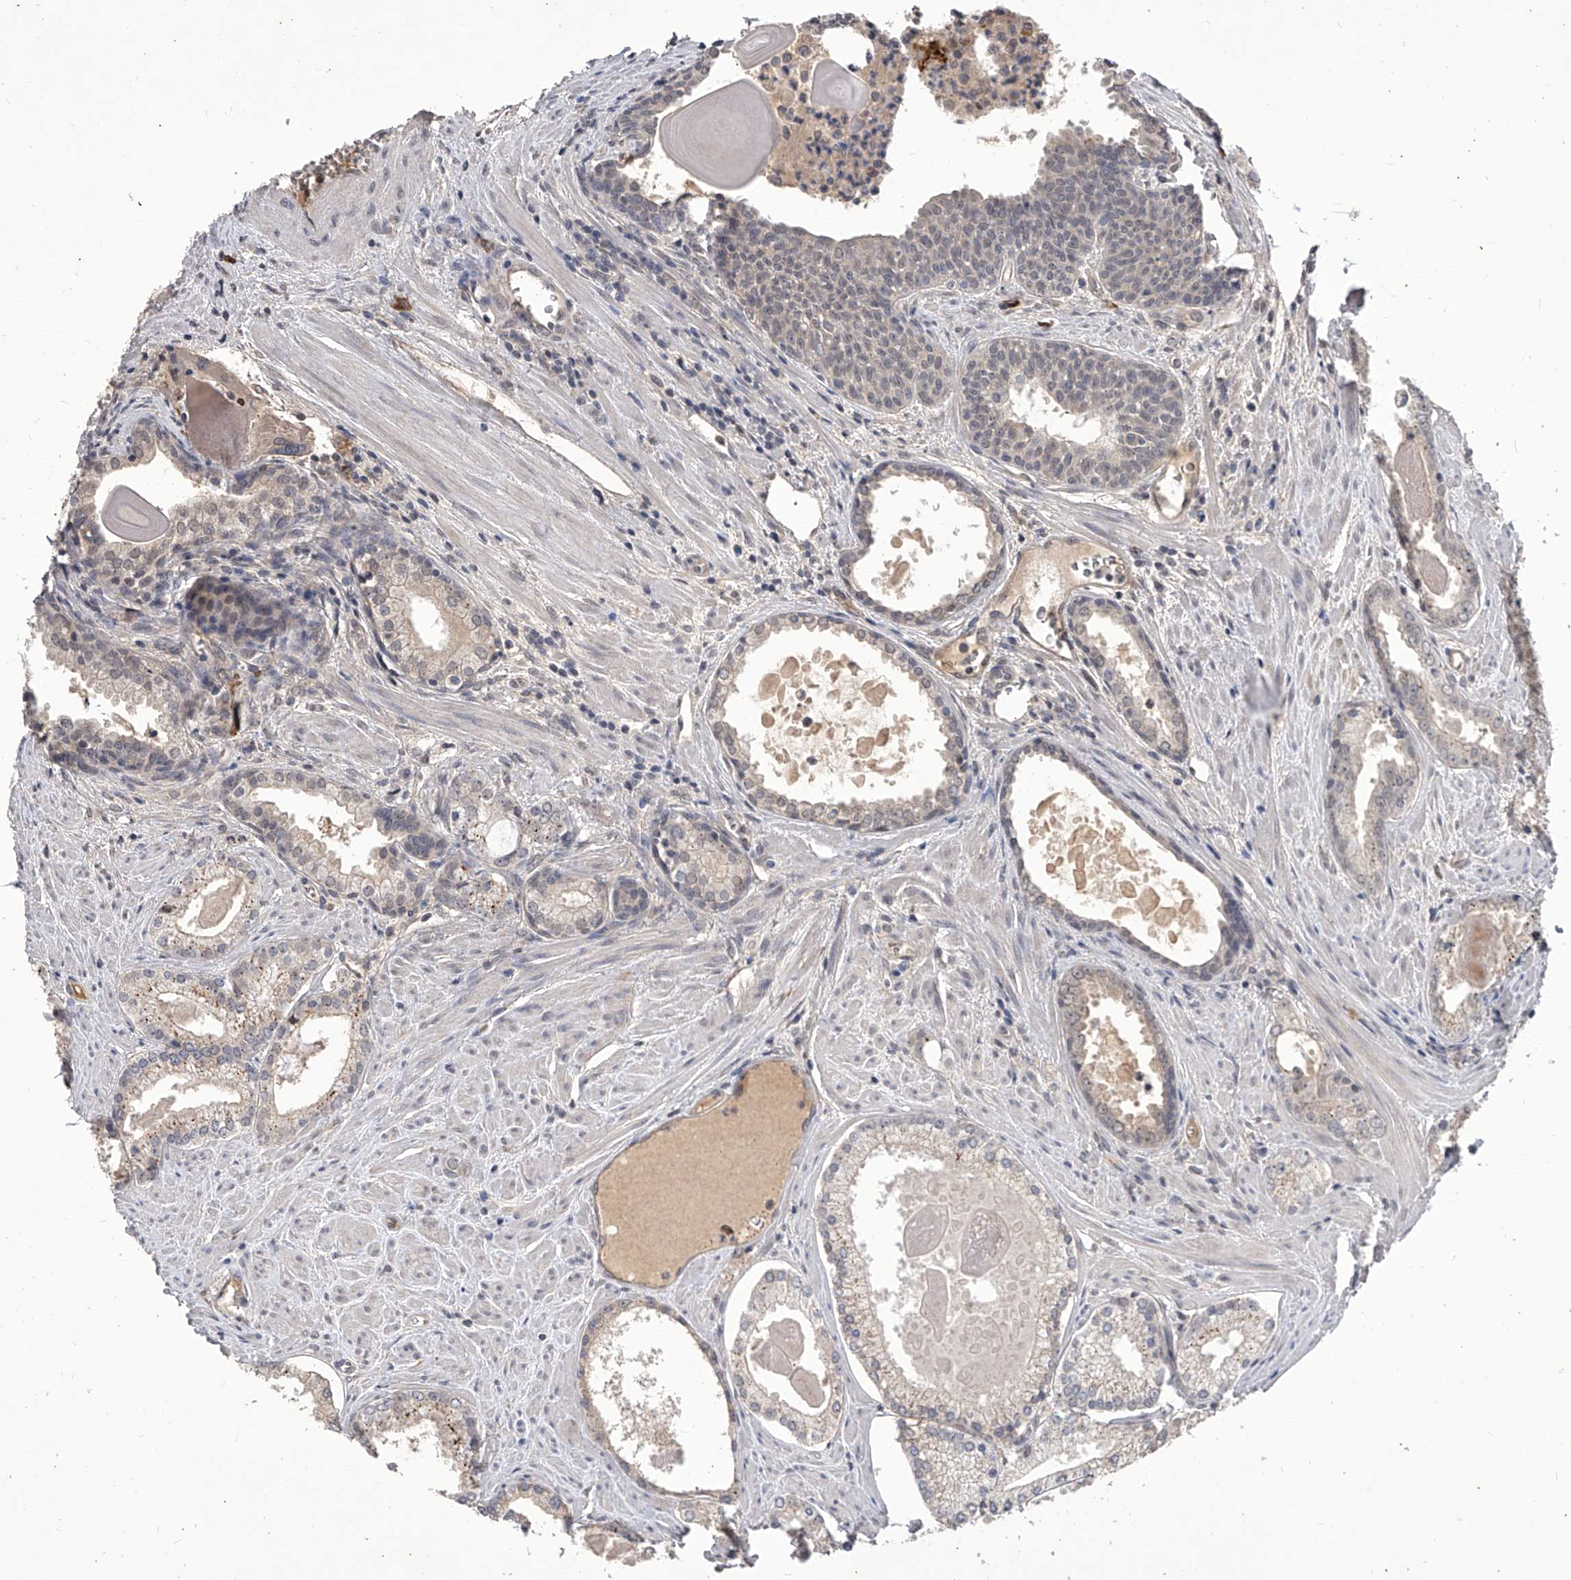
{"staining": {"intensity": "negative", "quantity": "none", "location": "none"}, "tissue": "prostate cancer", "cell_type": "Tumor cells", "image_type": "cancer", "snomed": [{"axis": "morphology", "description": "Adenocarcinoma, Low grade"}, {"axis": "topography", "description": "Prostate"}], "caption": "Prostate cancer stained for a protein using IHC displays no positivity tumor cells.", "gene": "CFAP410", "patient": {"sex": "male", "age": 54}}